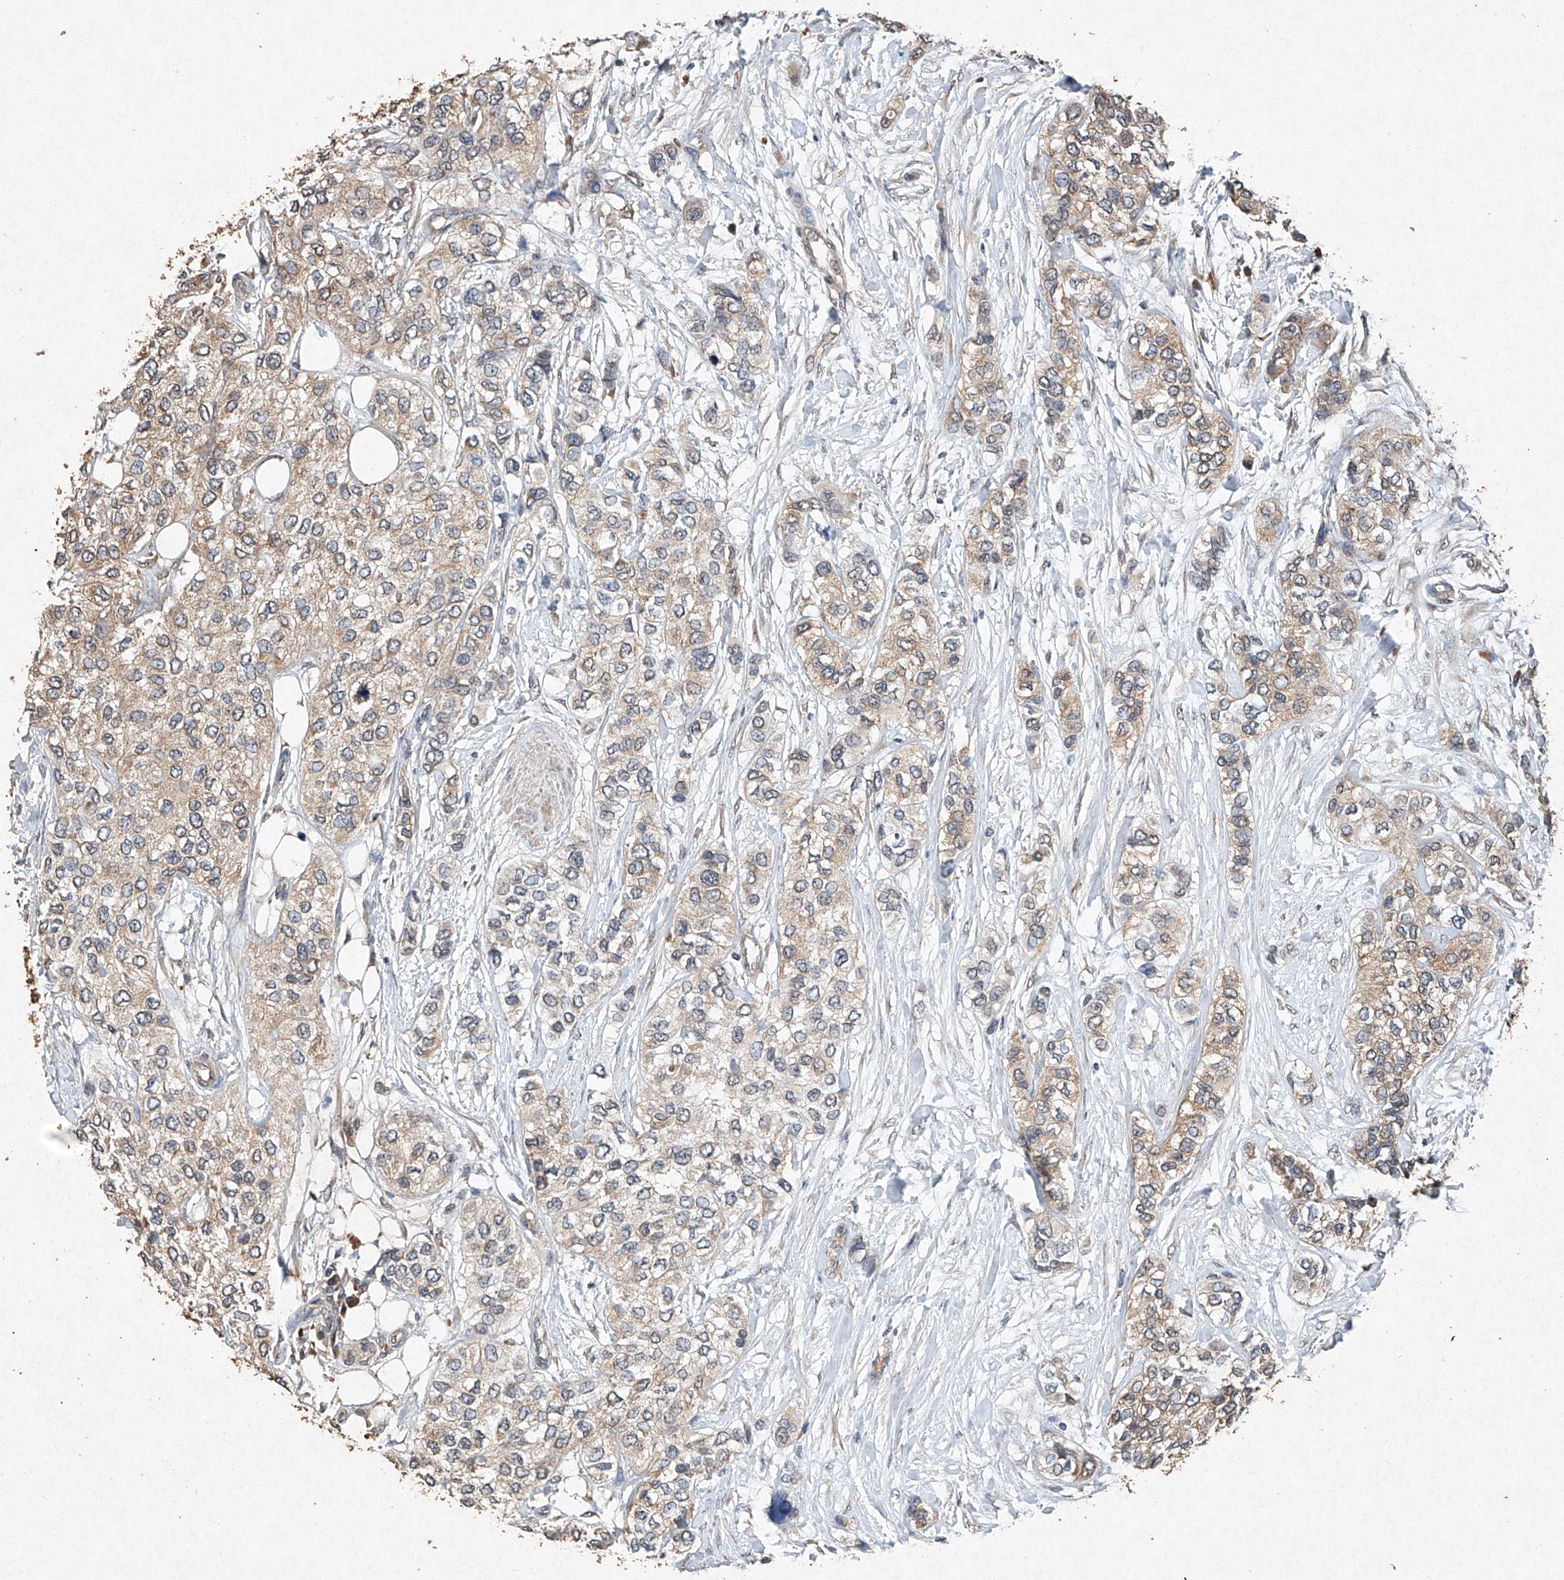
{"staining": {"intensity": "weak", "quantity": "25%-75%", "location": "cytoplasmic/membranous"}, "tissue": "urothelial cancer", "cell_type": "Tumor cells", "image_type": "cancer", "snomed": [{"axis": "morphology", "description": "Urothelial carcinoma, High grade"}, {"axis": "topography", "description": "Urinary bladder"}], "caption": "A histopathology image of human urothelial carcinoma (high-grade) stained for a protein displays weak cytoplasmic/membranous brown staining in tumor cells.", "gene": "STK3", "patient": {"sex": "female", "age": 56}}